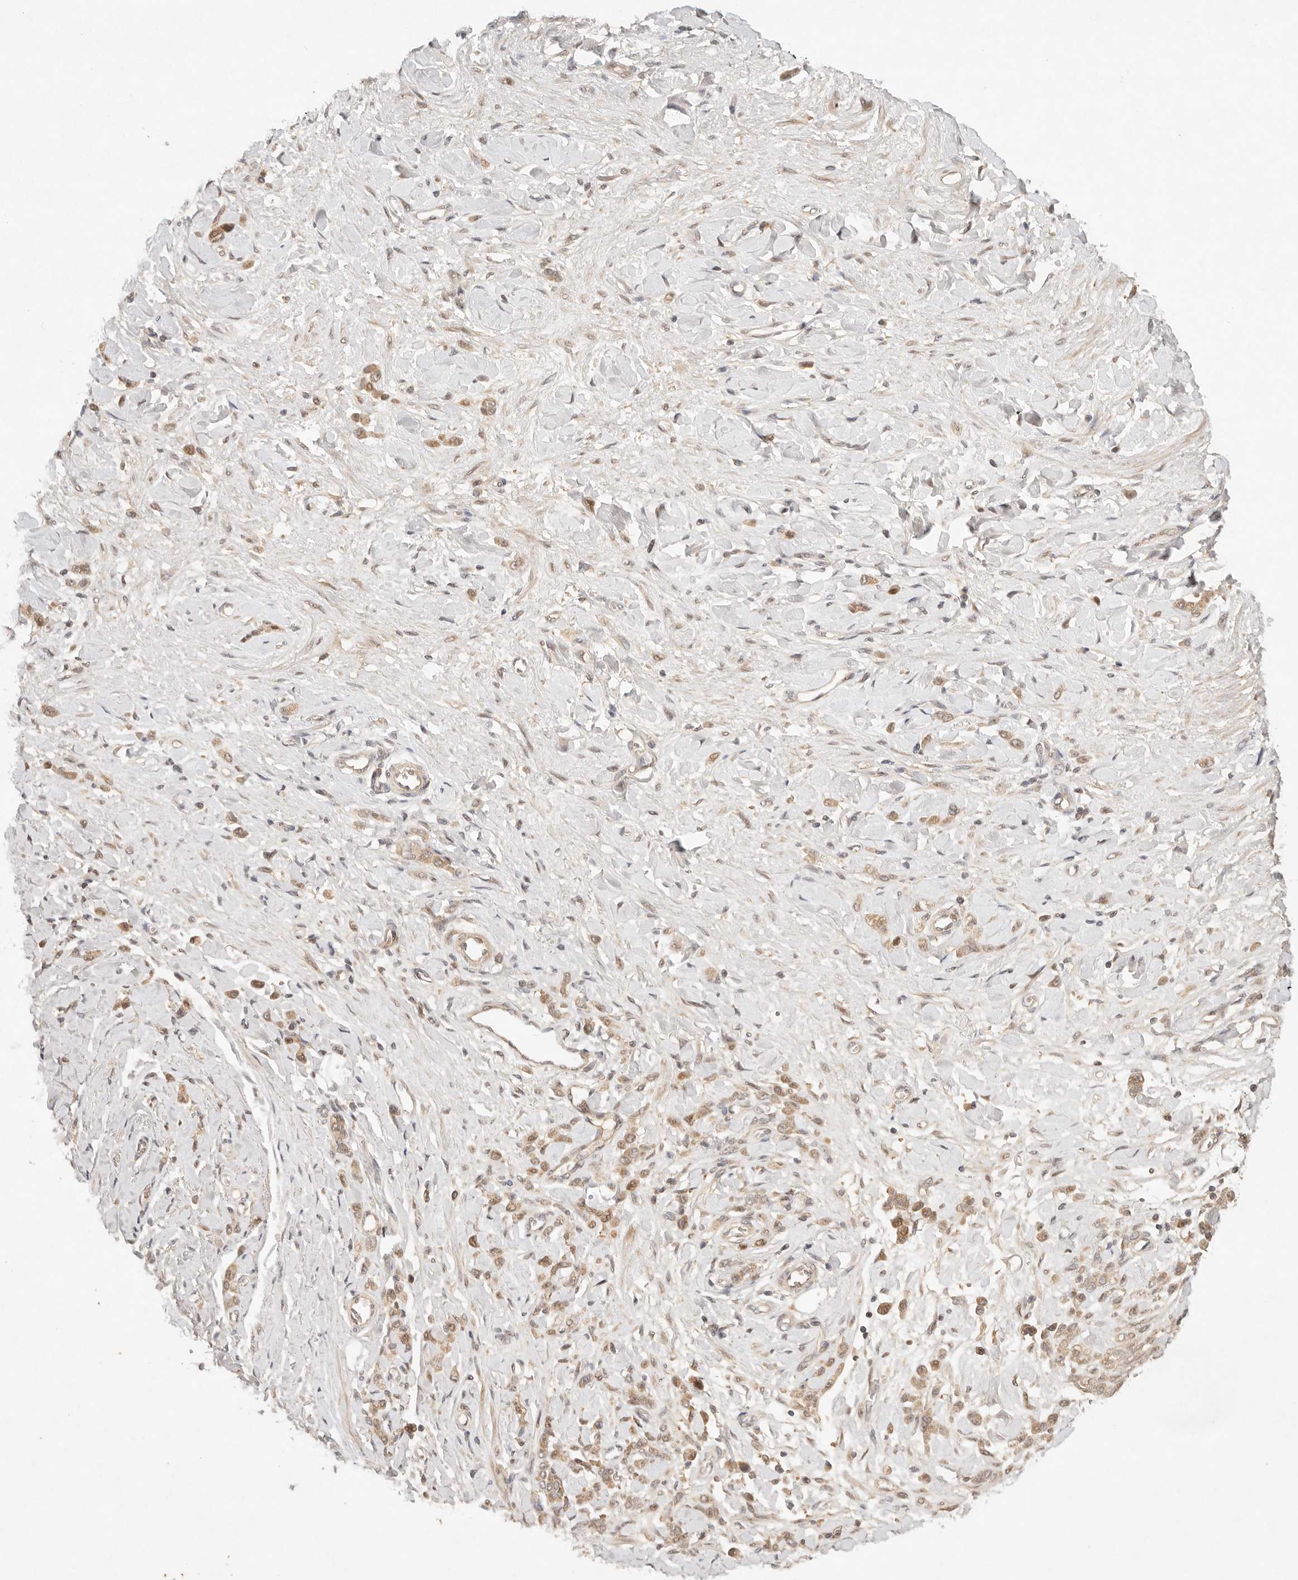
{"staining": {"intensity": "moderate", "quantity": ">75%", "location": "cytoplasmic/membranous"}, "tissue": "stomach cancer", "cell_type": "Tumor cells", "image_type": "cancer", "snomed": [{"axis": "morphology", "description": "Normal tissue, NOS"}, {"axis": "morphology", "description": "Adenocarcinoma, NOS"}, {"axis": "topography", "description": "Stomach"}], "caption": "Immunohistochemistry (IHC) image of human stomach cancer (adenocarcinoma) stained for a protein (brown), which reveals medium levels of moderate cytoplasmic/membranous staining in about >75% of tumor cells.", "gene": "PHLDA3", "patient": {"sex": "male", "age": 82}}